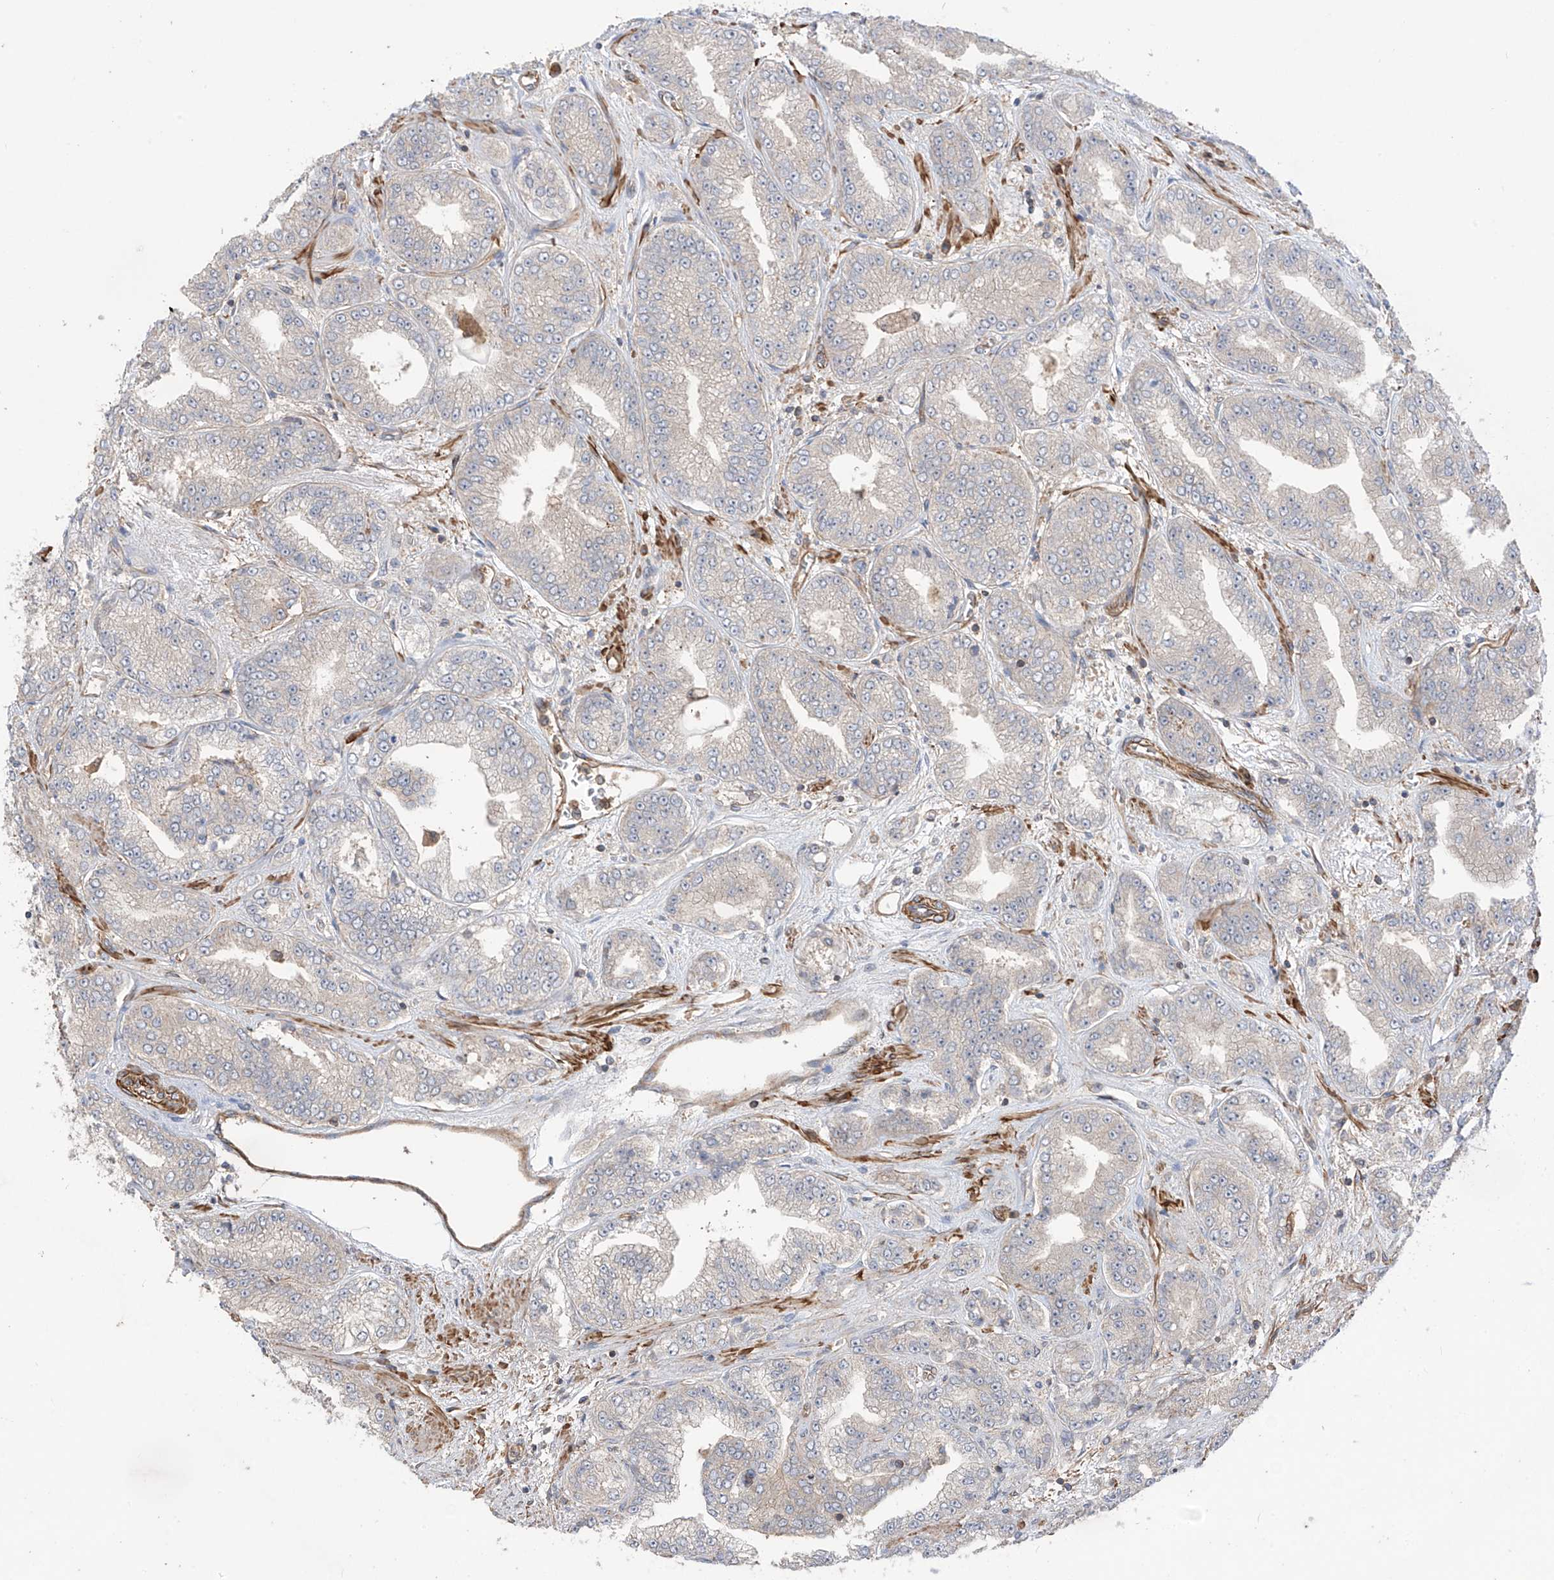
{"staining": {"intensity": "negative", "quantity": "none", "location": "none"}, "tissue": "prostate cancer", "cell_type": "Tumor cells", "image_type": "cancer", "snomed": [{"axis": "morphology", "description": "Adenocarcinoma, High grade"}, {"axis": "topography", "description": "Prostate"}], "caption": "Micrograph shows no significant protein positivity in tumor cells of high-grade adenocarcinoma (prostate).", "gene": "TRMU", "patient": {"sex": "male", "age": 71}}